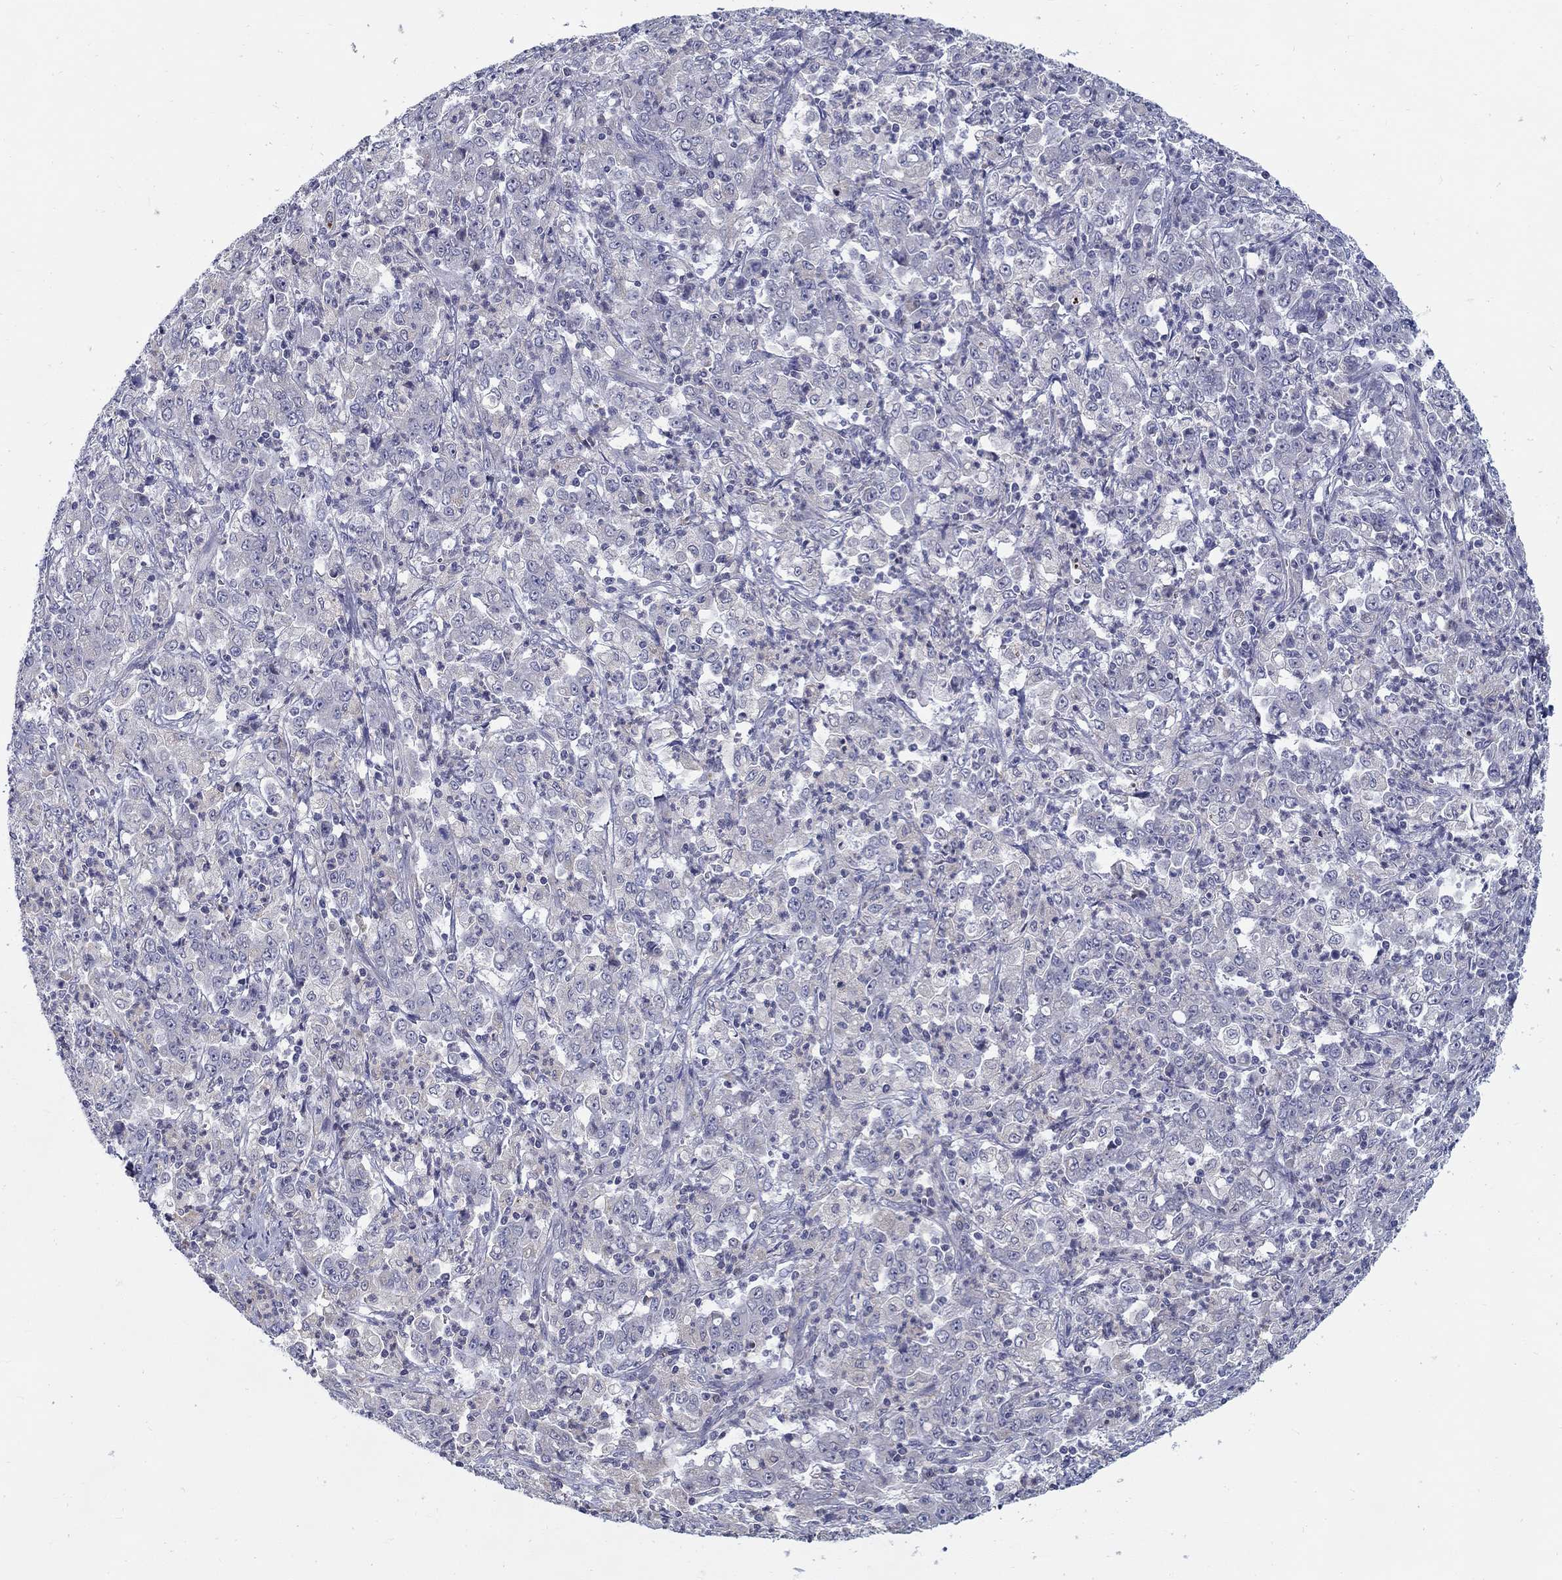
{"staining": {"intensity": "negative", "quantity": "none", "location": "none"}, "tissue": "stomach cancer", "cell_type": "Tumor cells", "image_type": "cancer", "snomed": [{"axis": "morphology", "description": "Adenocarcinoma, NOS"}, {"axis": "topography", "description": "Stomach, lower"}], "caption": "Immunohistochemistry (IHC) image of neoplastic tissue: stomach cancer stained with DAB (3,3'-diaminobenzidine) exhibits no significant protein positivity in tumor cells.", "gene": "ABCA4", "patient": {"sex": "female", "age": 71}}